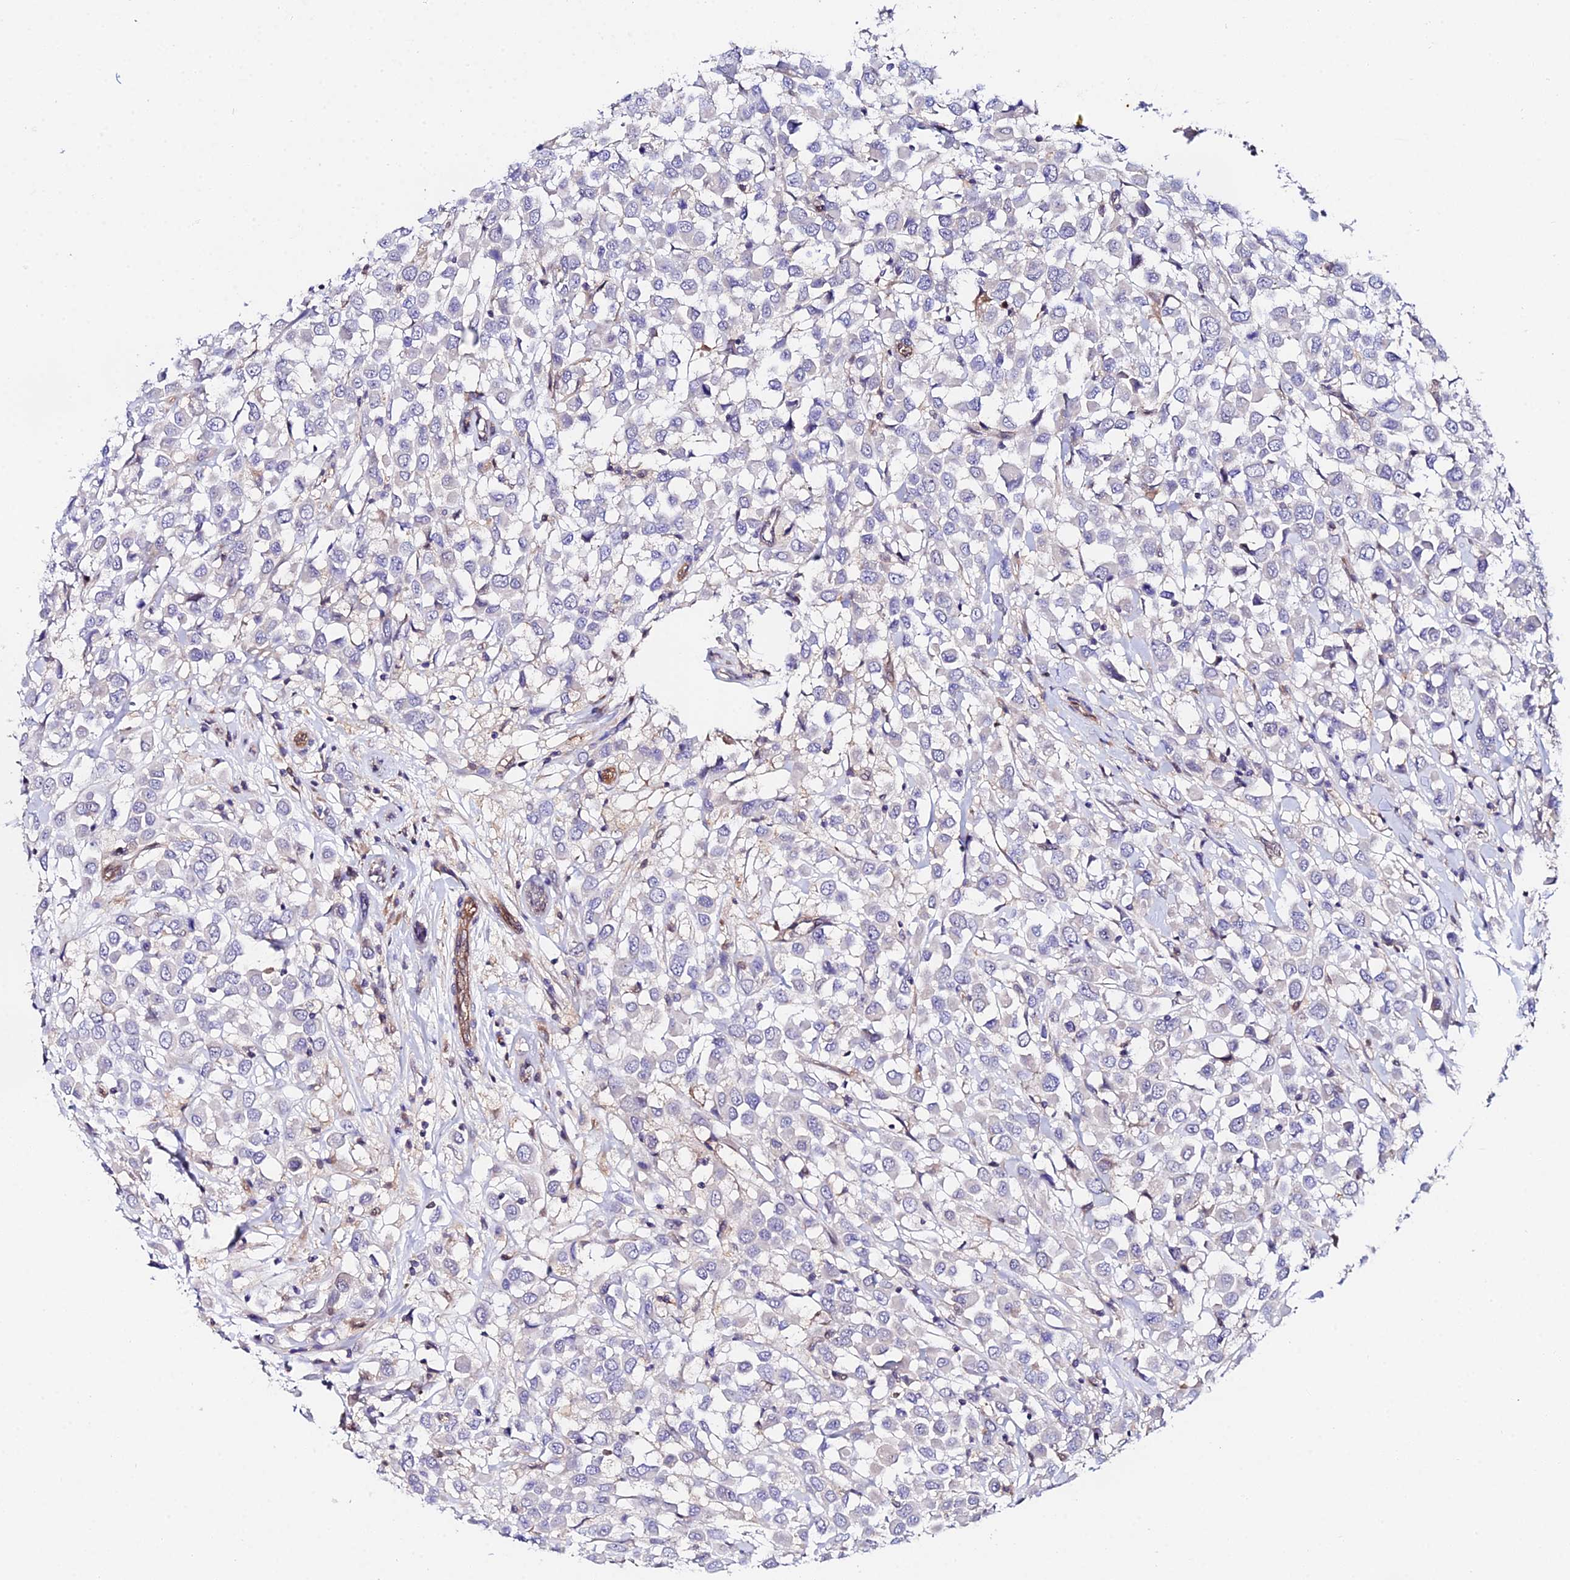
{"staining": {"intensity": "negative", "quantity": "none", "location": "none"}, "tissue": "breast cancer", "cell_type": "Tumor cells", "image_type": "cancer", "snomed": [{"axis": "morphology", "description": "Duct carcinoma"}, {"axis": "topography", "description": "Breast"}], "caption": "The photomicrograph demonstrates no staining of tumor cells in breast cancer (infiltrating ductal carcinoma).", "gene": "PPP2R2C", "patient": {"sex": "female", "age": 61}}